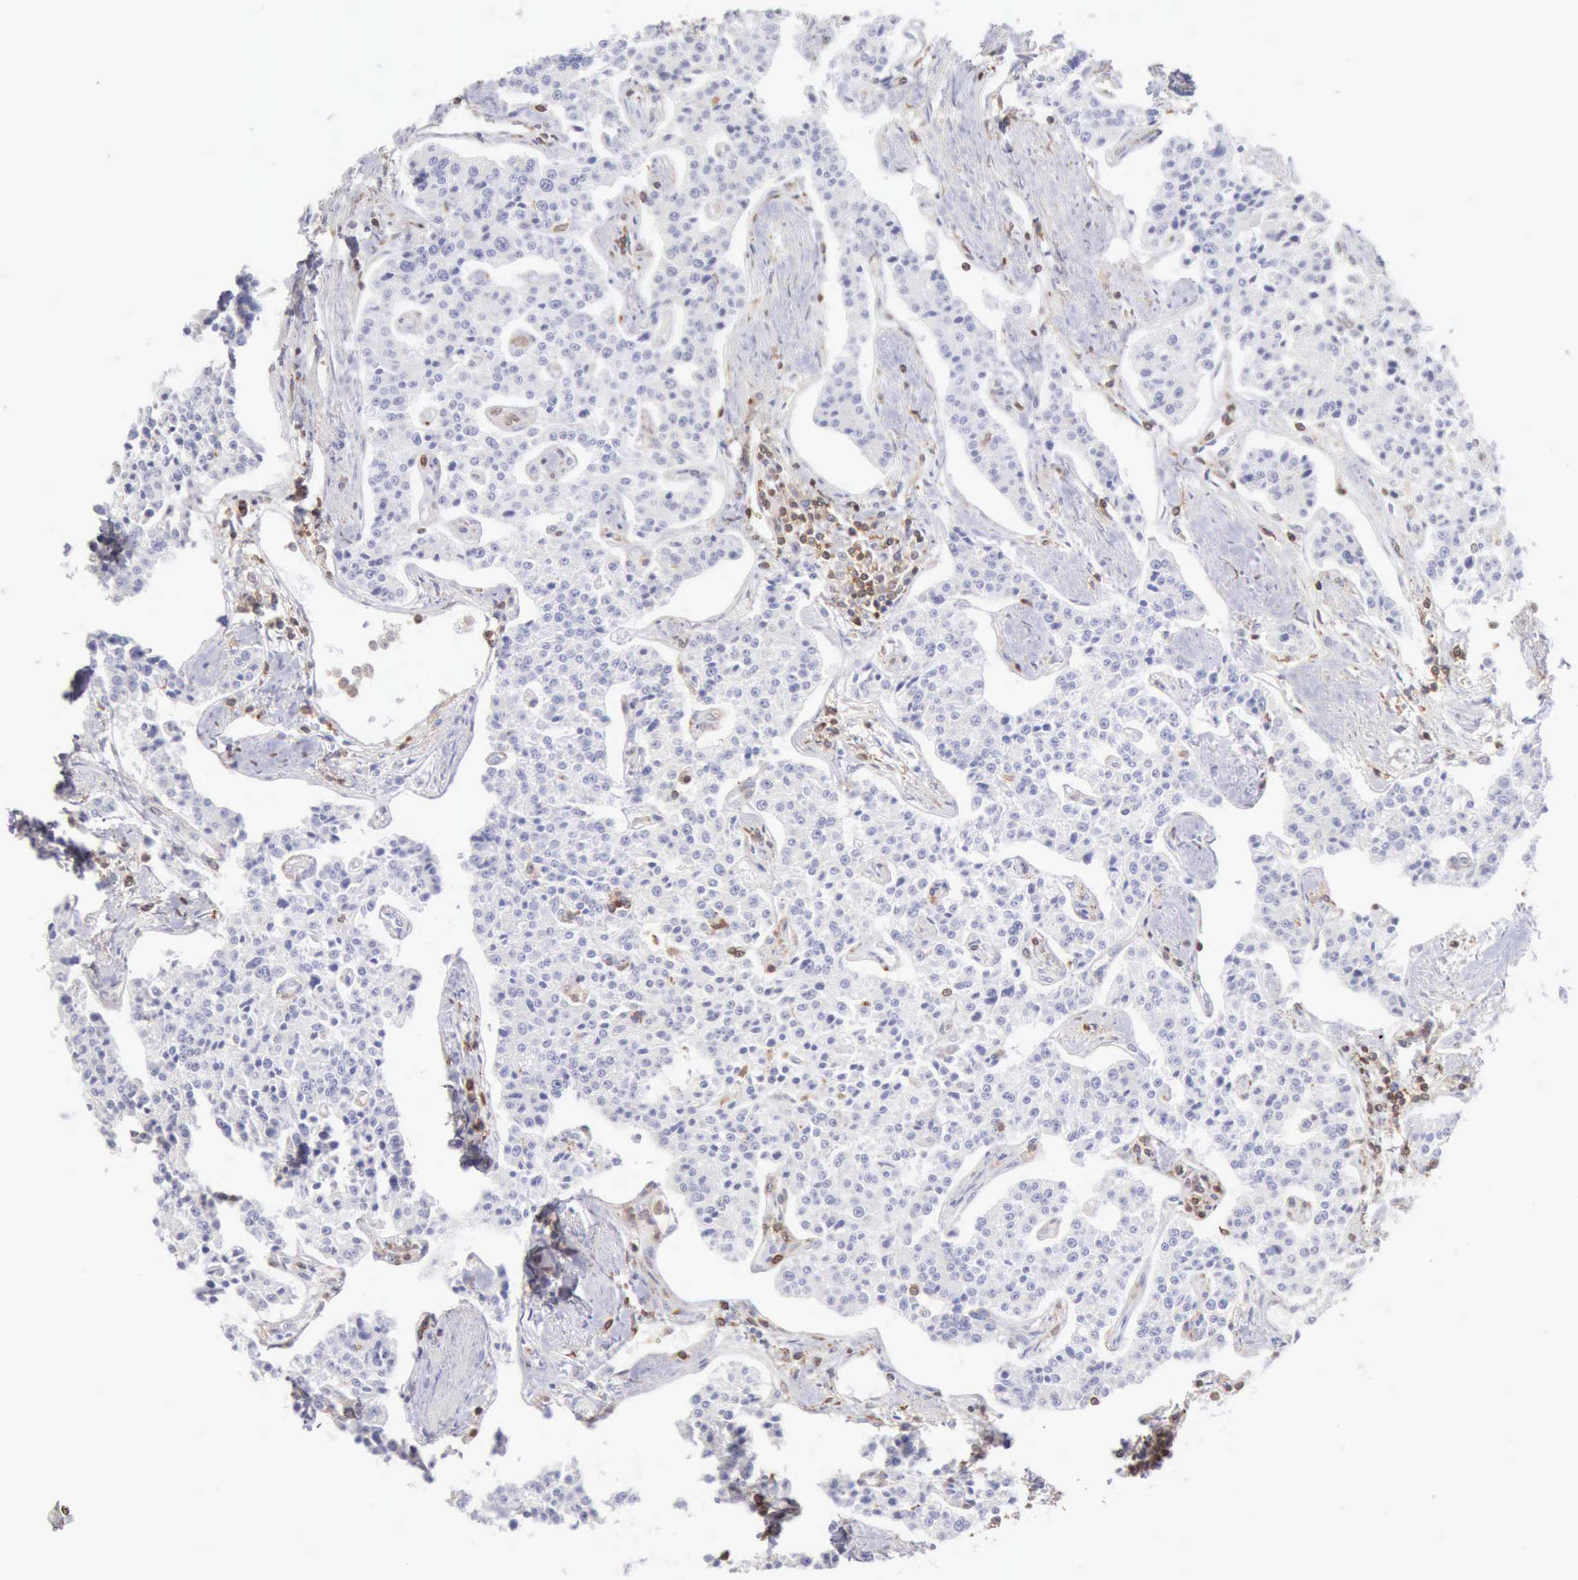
{"staining": {"intensity": "negative", "quantity": "none", "location": "none"}, "tissue": "carcinoid", "cell_type": "Tumor cells", "image_type": "cancer", "snomed": [{"axis": "morphology", "description": "Carcinoid, malignant, NOS"}, {"axis": "topography", "description": "Stomach"}], "caption": "This histopathology image is of malignant carcinoid stained with immunohistochemistry (IHC) to label a protein in brown with the nuclei are counter-stained blue. There is no expression in tumor cells.", "gene": "SASH3", "patient": {"sex": "female", "age": 76}}